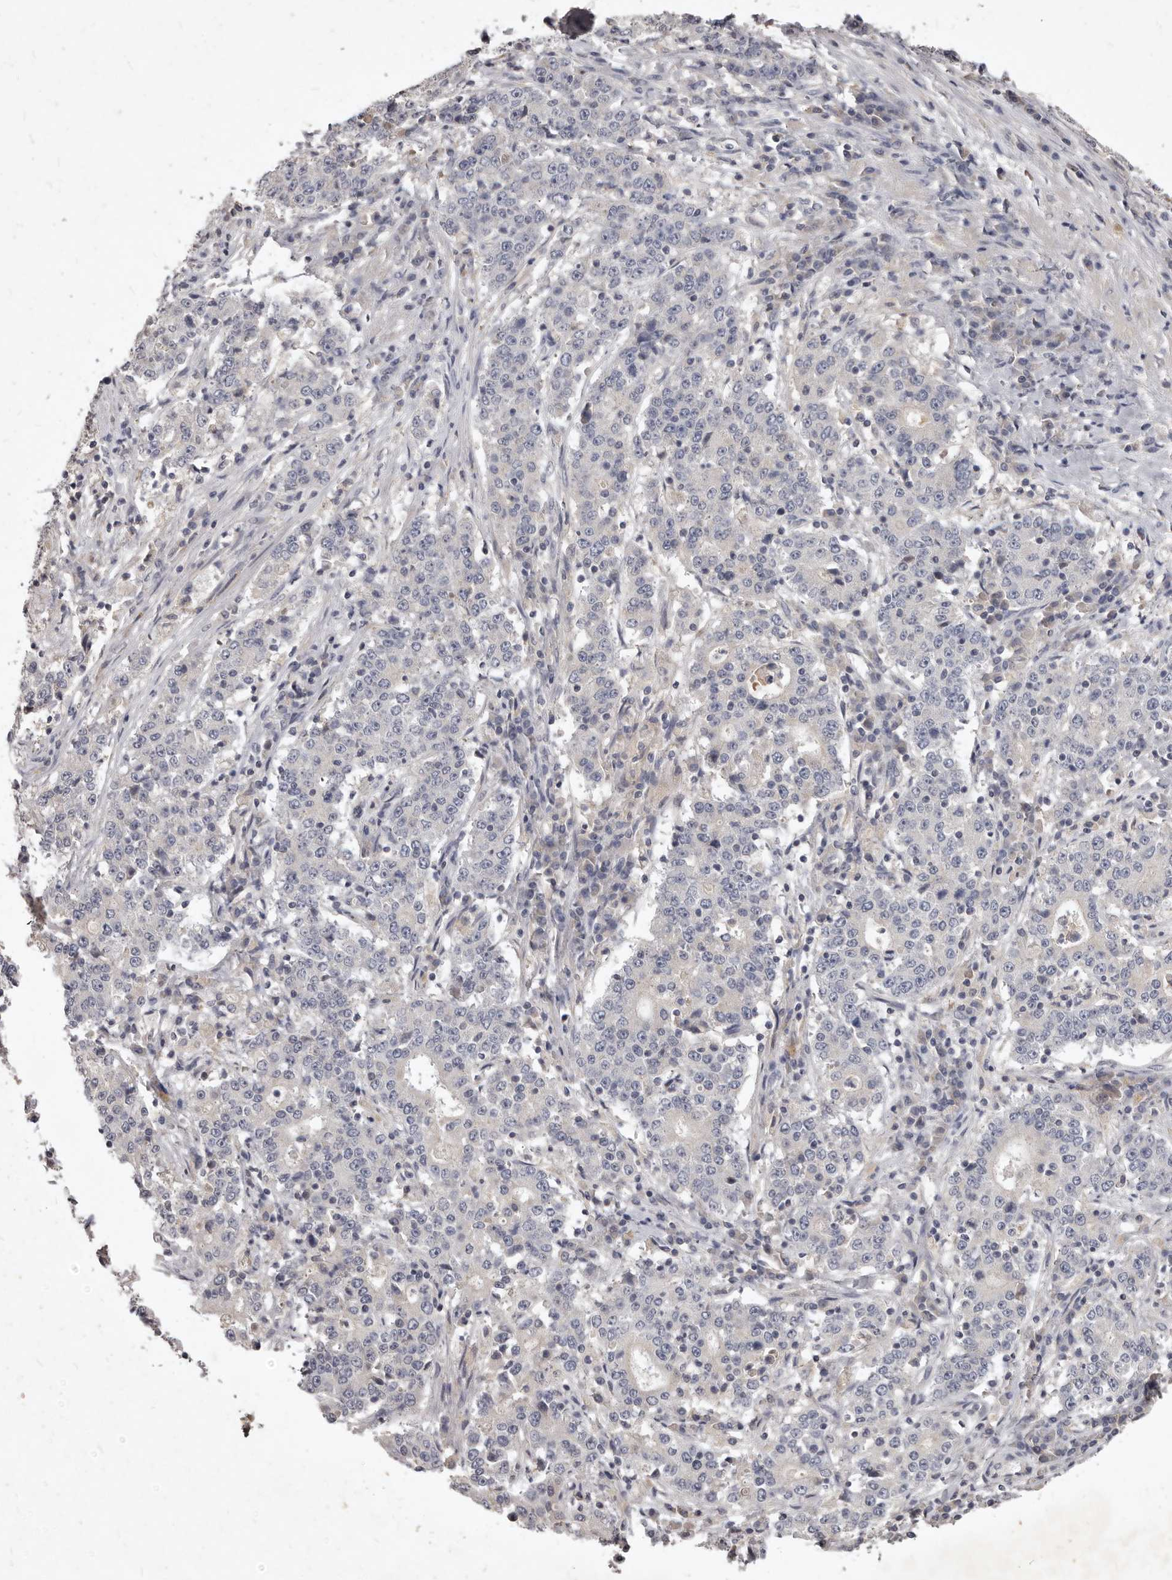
{"staining": {"intensity": "negative", "quantity": "none", "location": "none"}, "tissue": "stomach cancer", "cell_type": "Tumor cells", "image_type": "cancer", "snomed": [{"axis": "morphology", "description": "Adenocarcinoma, NOS"}, {"axis": "topography", "description": "Stomach"}], "caption": "Human adenocarcinoma (stomach) stained for a protein using IHC demonstrates no positivity in tumor cells.", "gene": "GPRC5C", "patient": {"sex": "male", "age": 59}}